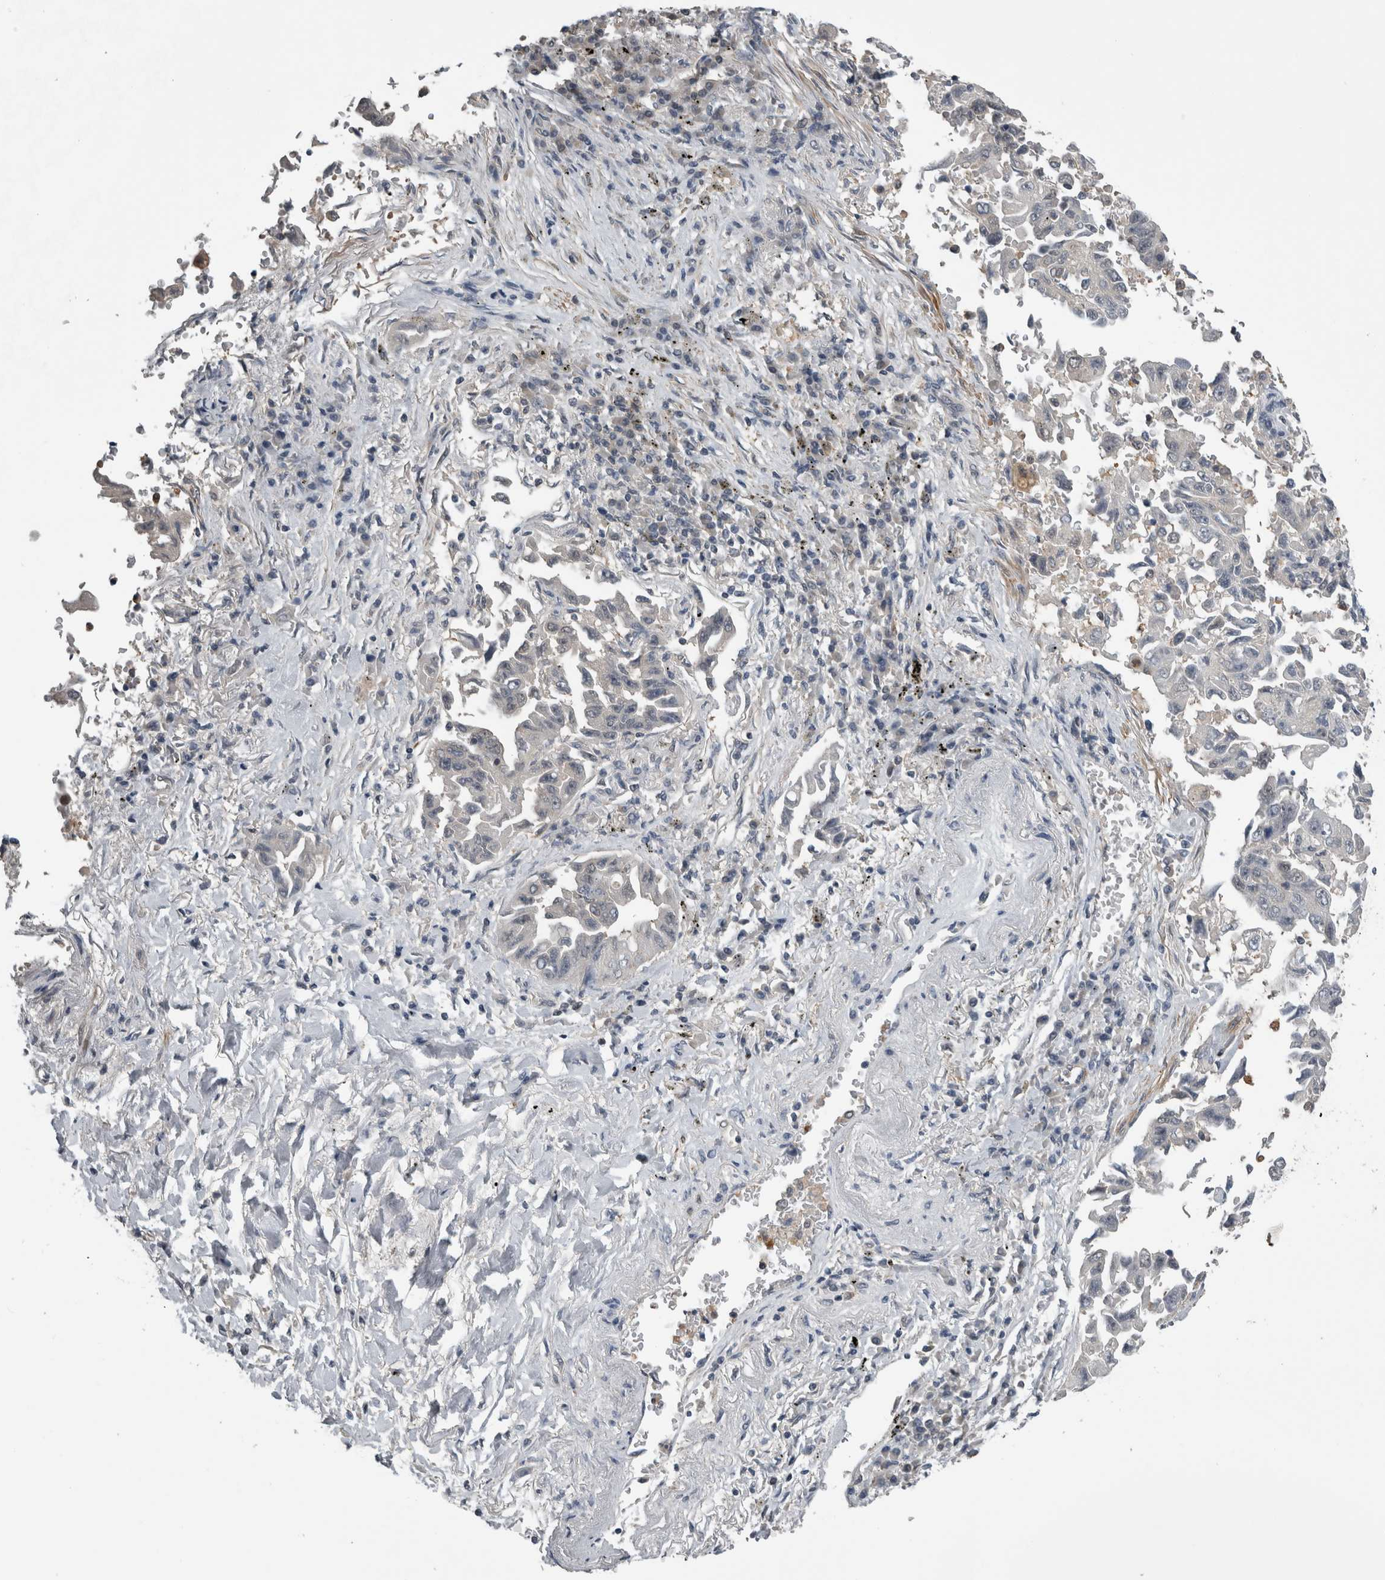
{"staining": {"intensity": "negative", "quantity": "none", "location": "none"}, "tissue": "lung cancer", "cell_type": "Tumor cells", "image_type": "cancer", "snomed": [{"axis": "morphology", "description": "Adenocarcinoma, NOS"}, {"axis": "topography", "description": "Lung"}], "caption": "Image shows no significant protein expression in tumor cells of lung cancer (adenocarcinoma).", "gene": "NAPRT", "patient": {"sex": "female", "age": 51}}